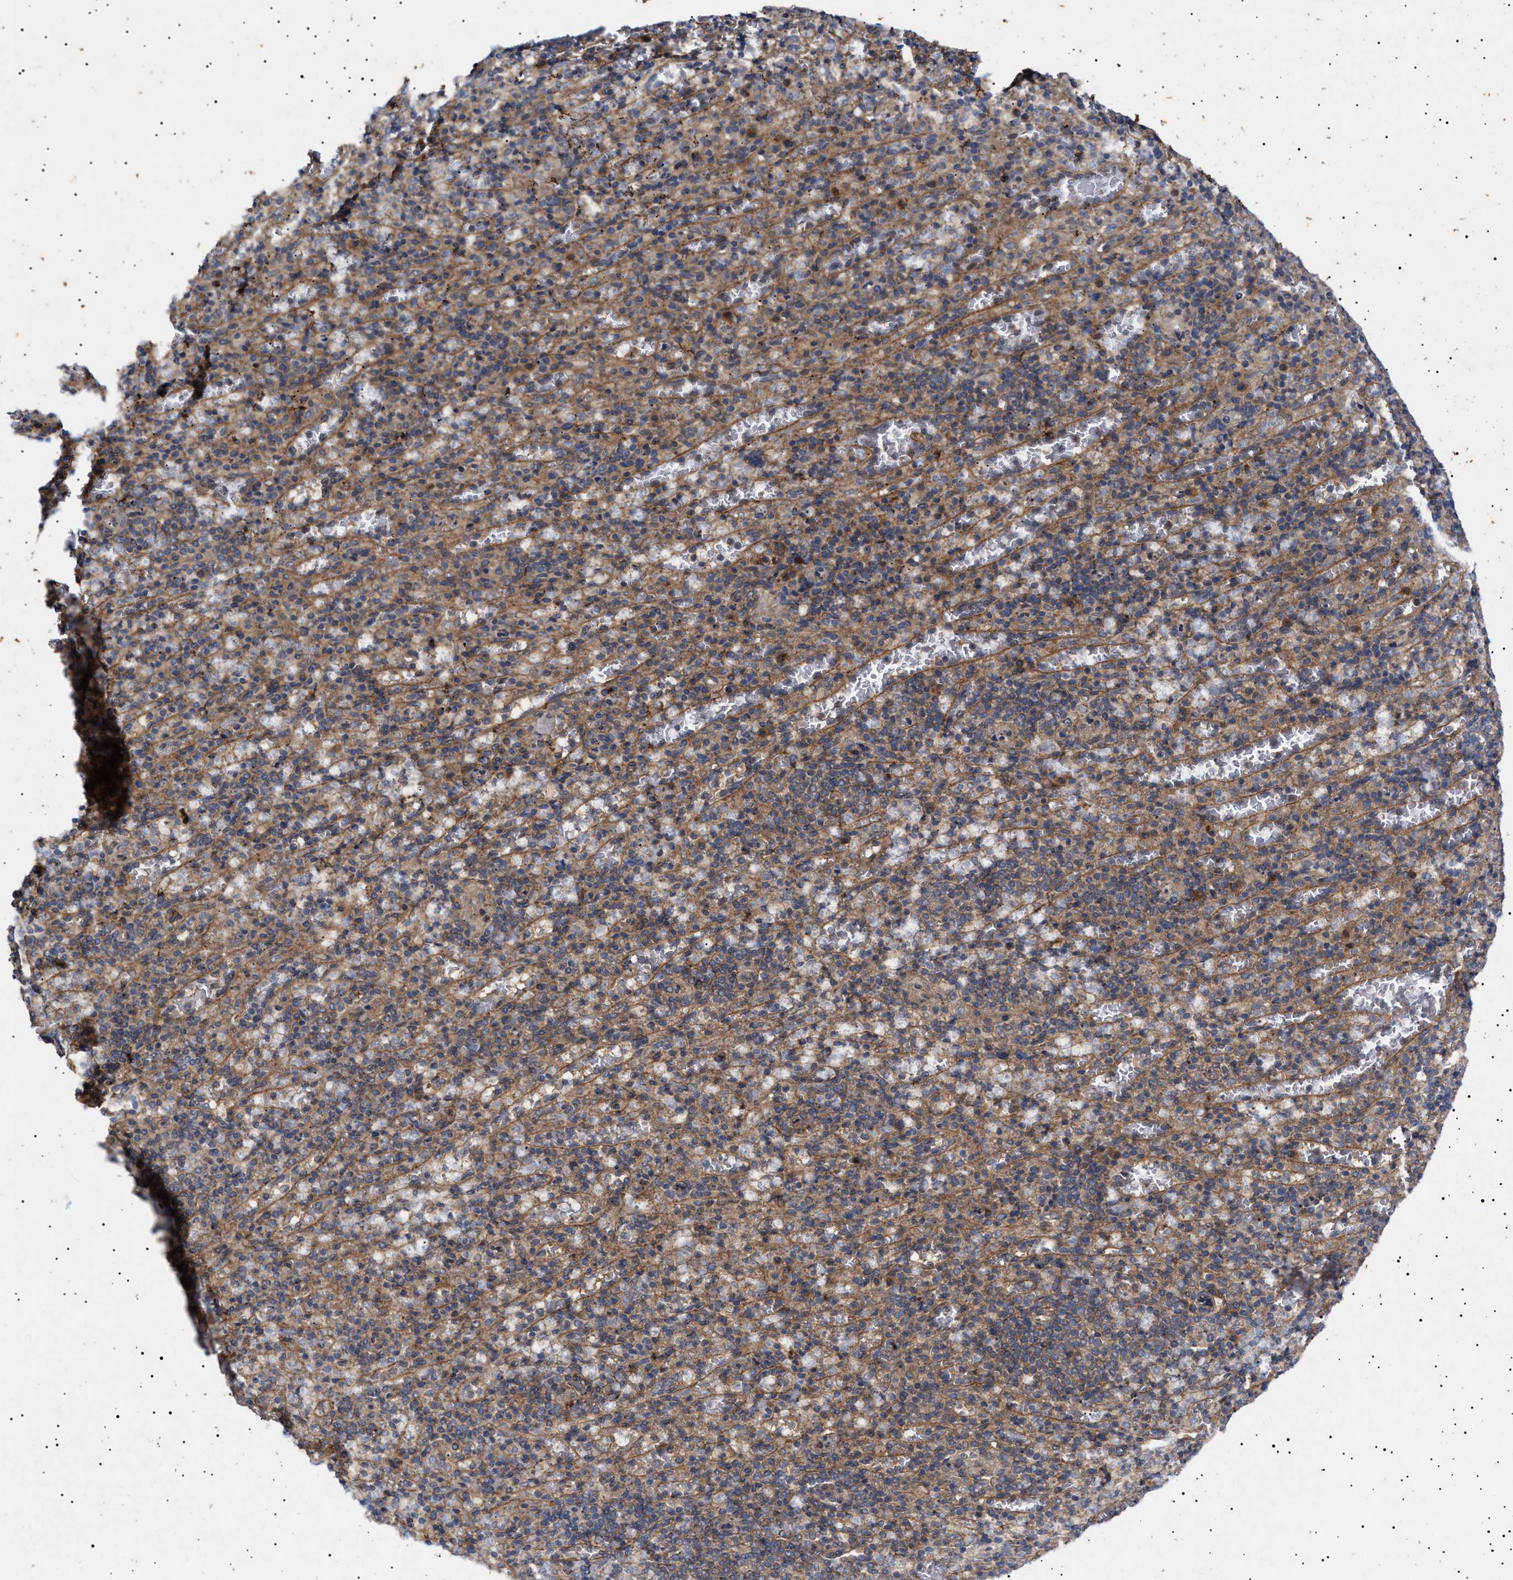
{"staining": {"intensity": "weak", "quantity": "25%-75%", "location": "cytoplasmic/membranous"}, "tissue": "spleen", "cell_type": "Cells in red pulp", "image_type": "normal", "snomed": [{"axis": "morphology", "description": "Normal tissue, NOS"}, {"axis": "topography", "description": "Spleen"}], "caption": "Protein expression analysis of benign spleen demonstrates weak cytoplasmic/membranous positivity in about 25%-75% of cells in red pulp. (DAB (3,3'-diaminobenzidine) IHC with brightfield microscopy, high magnification).", "gene": "NPLOC4", "patient": {"sex": "female", "age": 74}}